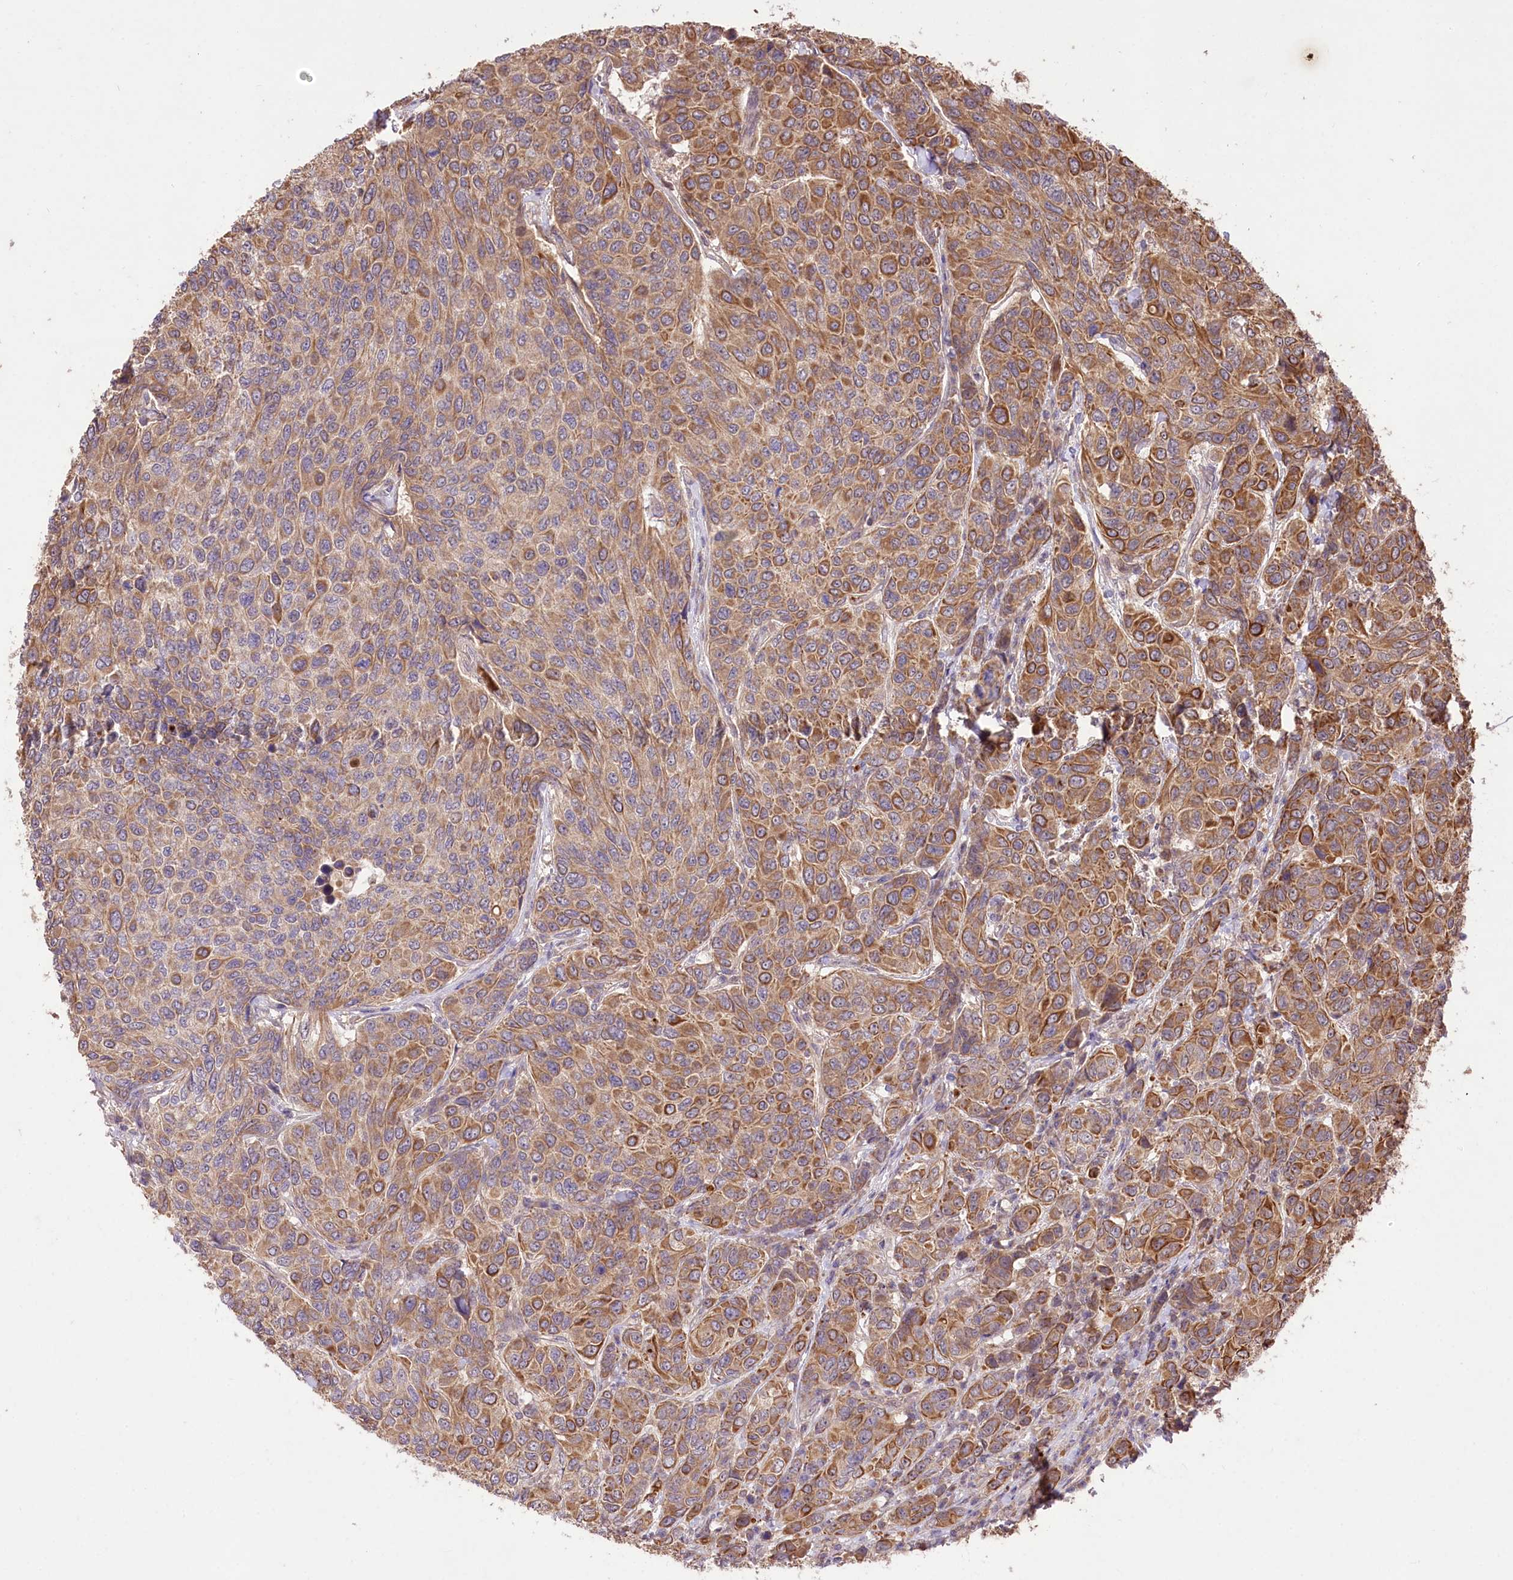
{"staining": {"intensity": "moderate", "quantity": ">75%", "location": "cytoplasmic/membranous"}, "tissue": "breast cancer", "cell_type": "Tumor cells", "image_type": "cancer", "snomed": [{"axis": "morphology", "description": "Duct carcinoma"}, {"axis": "topography", "description": "Breast"}], "caption": "About >75% of tumor cells in human breast infiltrating ductal carcinoma display moderate cytoplasmic/membranous protein staining as visualized by brown immunohistochemical staining.", "gene": "HELT", "patient": {"sex": "female", "age": 55}}